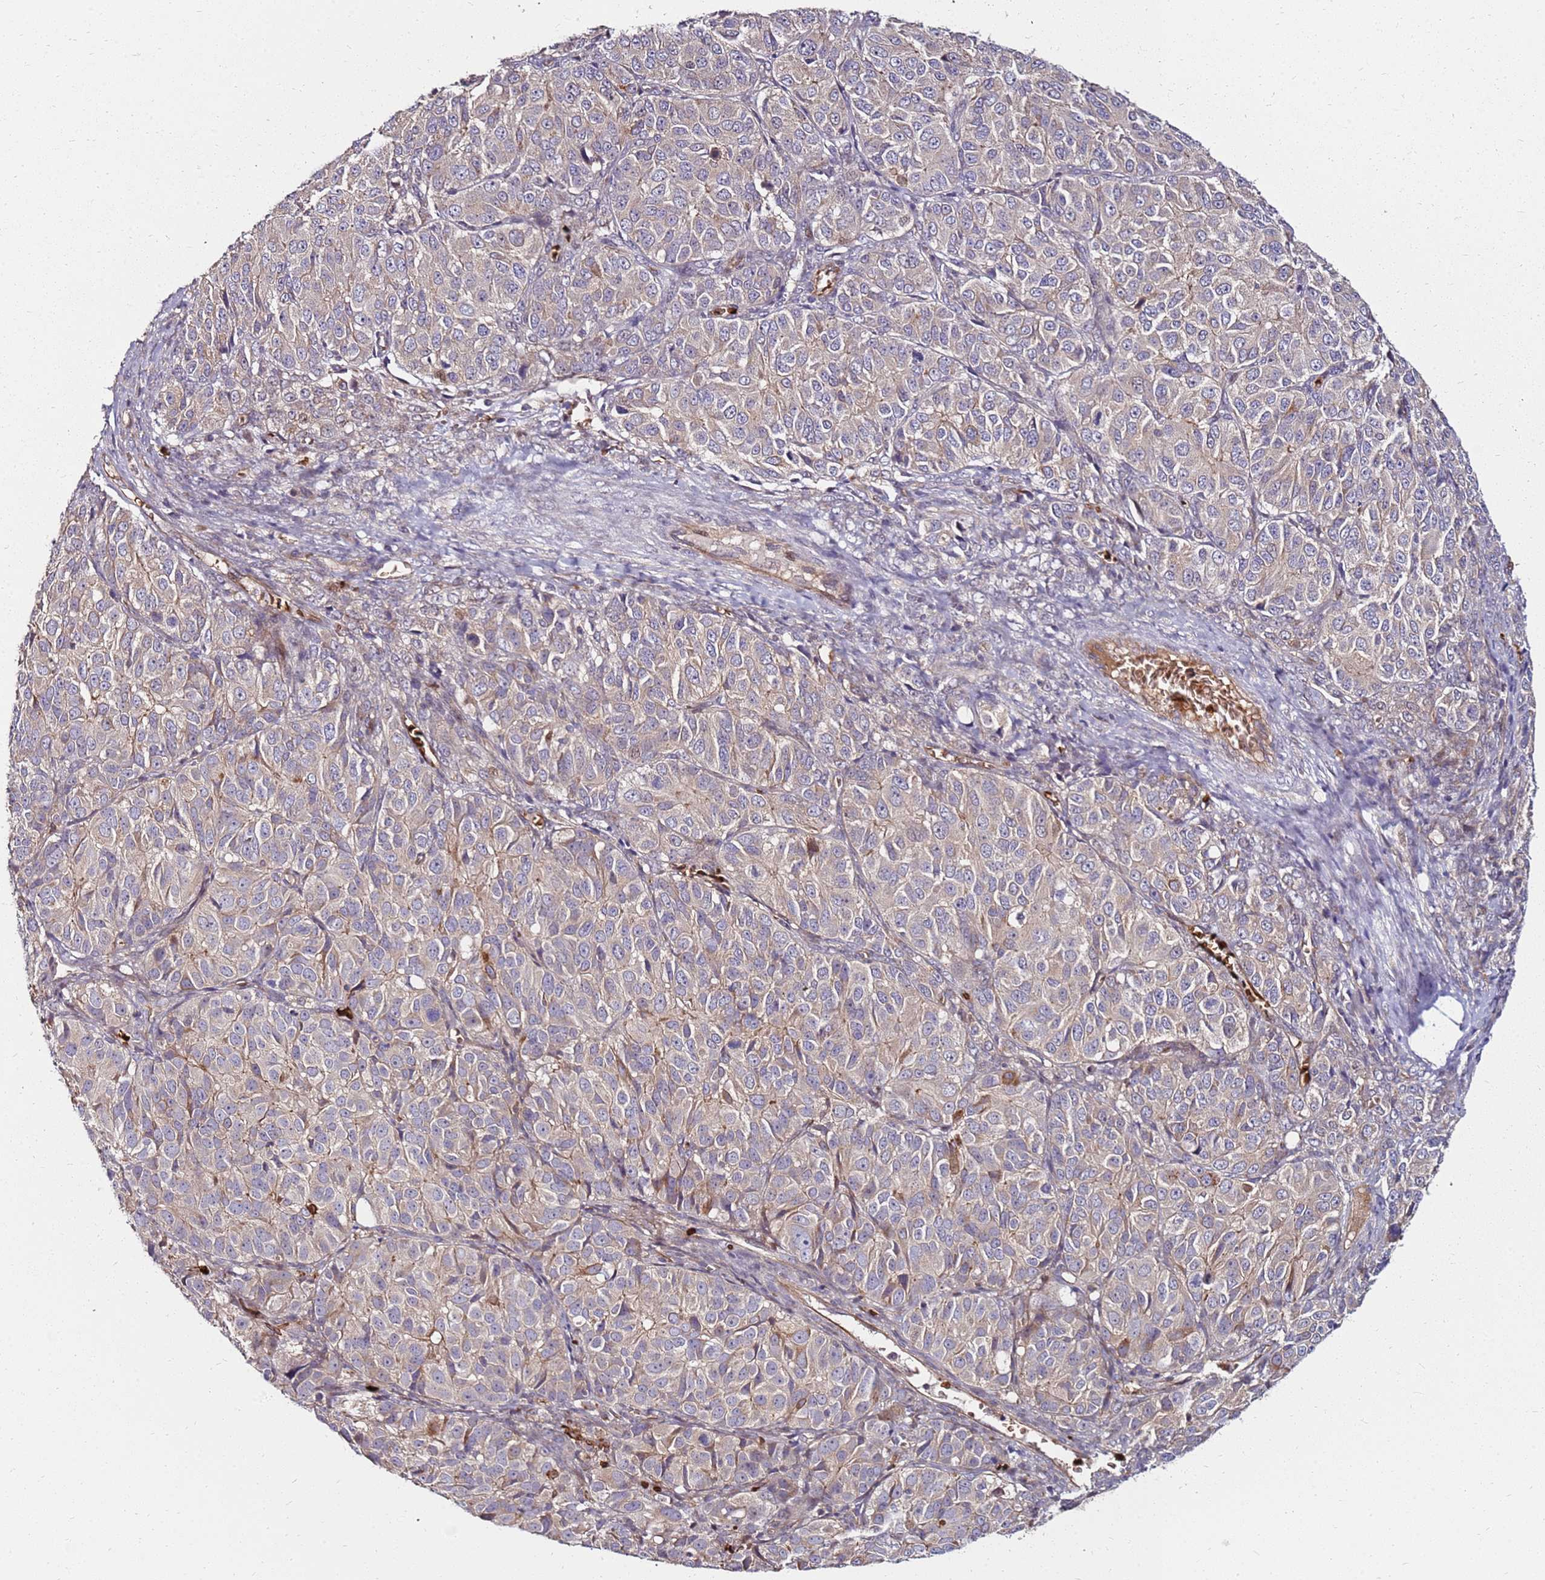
{"staining": {"intensity": "weak", "quantity": "<25%", "location": "cytoplasmic/membranous"}, "tissue": "ovarian cancer", "cell_type": "Tumor cells", "image_type": "cancer", "snomed": [{"axis": "morphology", "description": "Carcinoma, endometroid"}, {"axis": "topography", "description": "Ovary"}], "caption": "A micrograph of ovarian cancer (endometroid carcinoma) stained for a protein displays no brown staining in tumor cells.", "gene": "RNF11", "patient": {"sex": "female", "age": 51}}